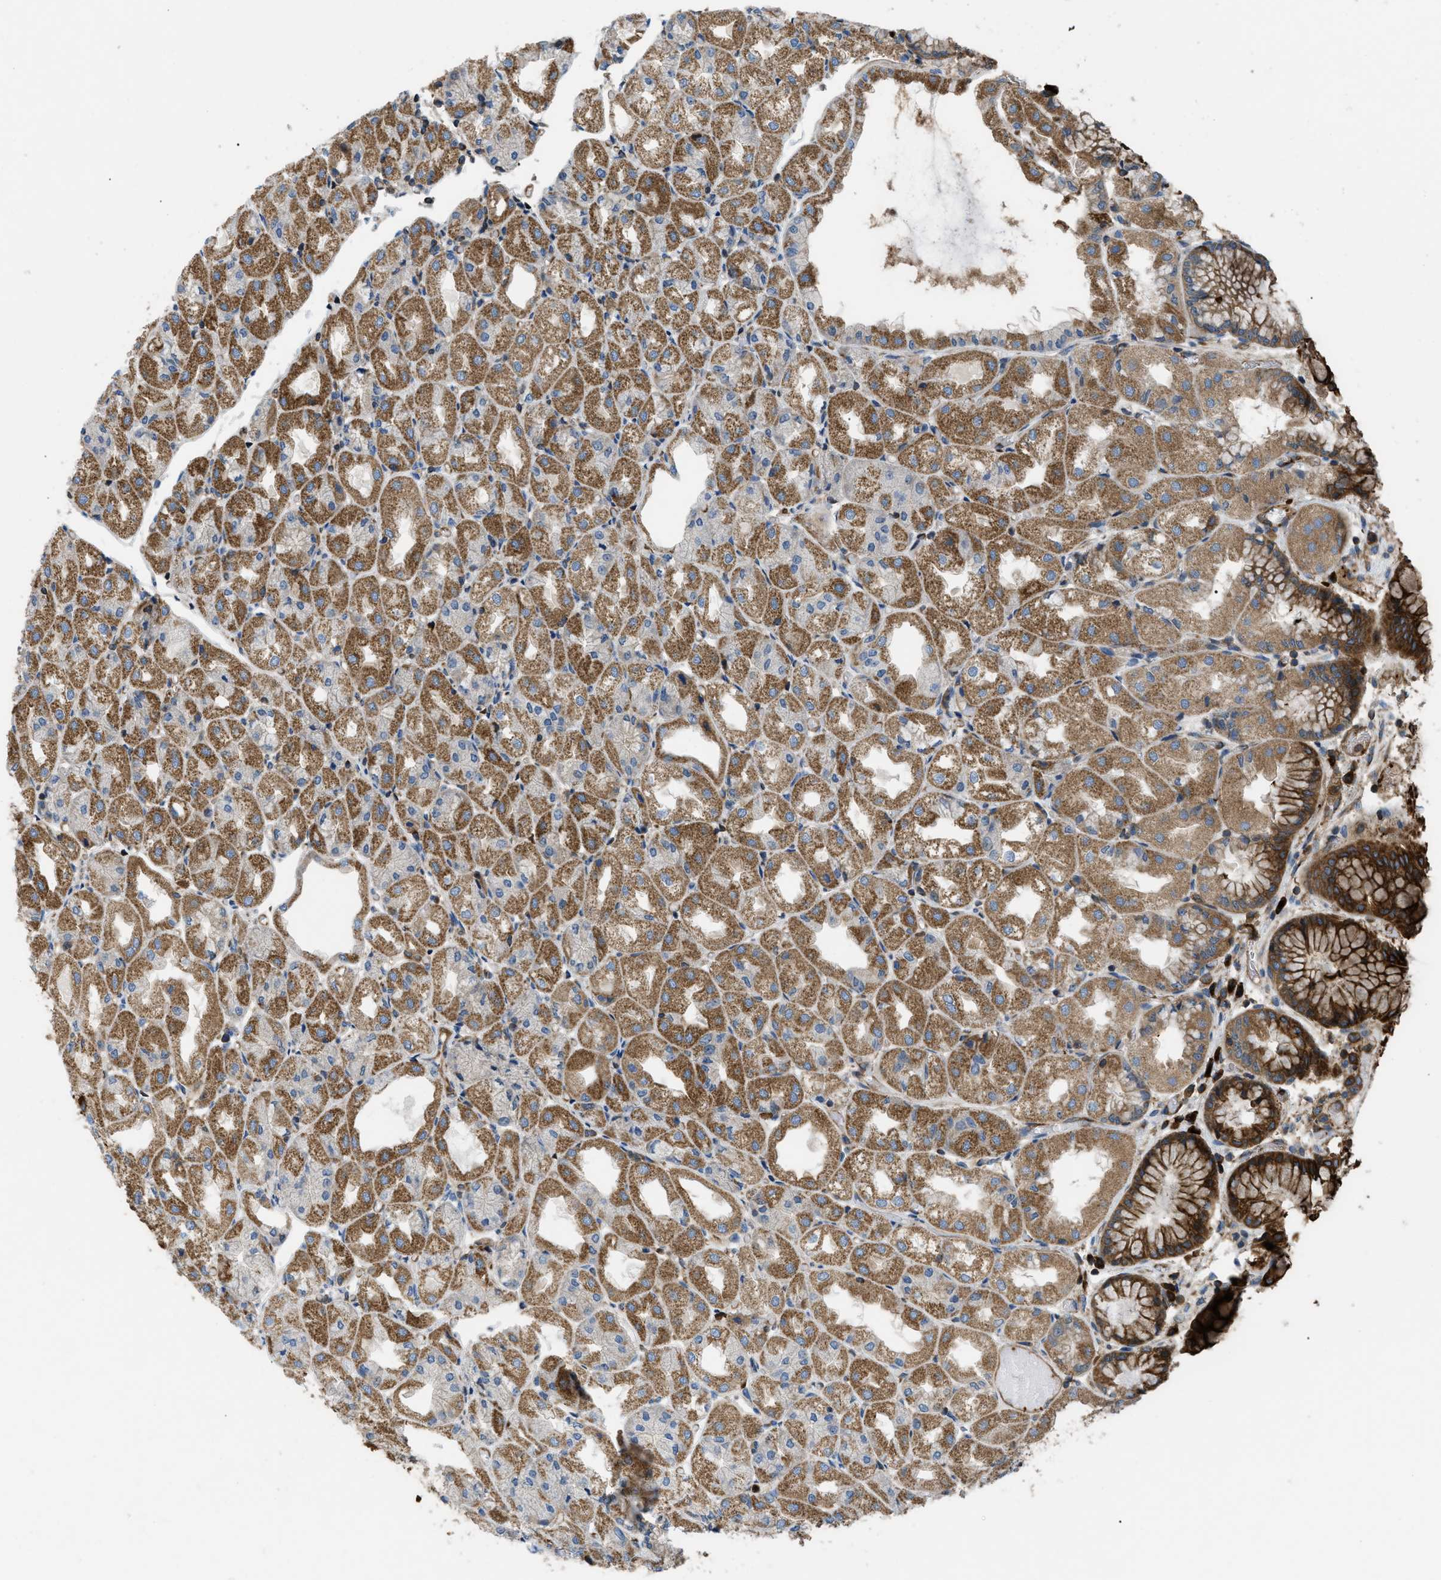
{"staining": {"intensity": "strong", "quantity": ">75%", "location": "cytoplasmic/membranous"}, "tissue": "stomach", "cell_type": "Glandular cells", "image_type": "normal", "snomed": [{"axis": "morphology", "description": "Normal tissue, NOS"}, {"axis": "topography", "description": "Stomach, upper"}], "caption": "Protein positivity by IHC demonstrates strong cytoplasmic/membranous positivity in approximately >75% of glandular cells in unremarkable stomach.", "gene": "ATP2A3", "patient": {"sex": "male", "age": 72}}